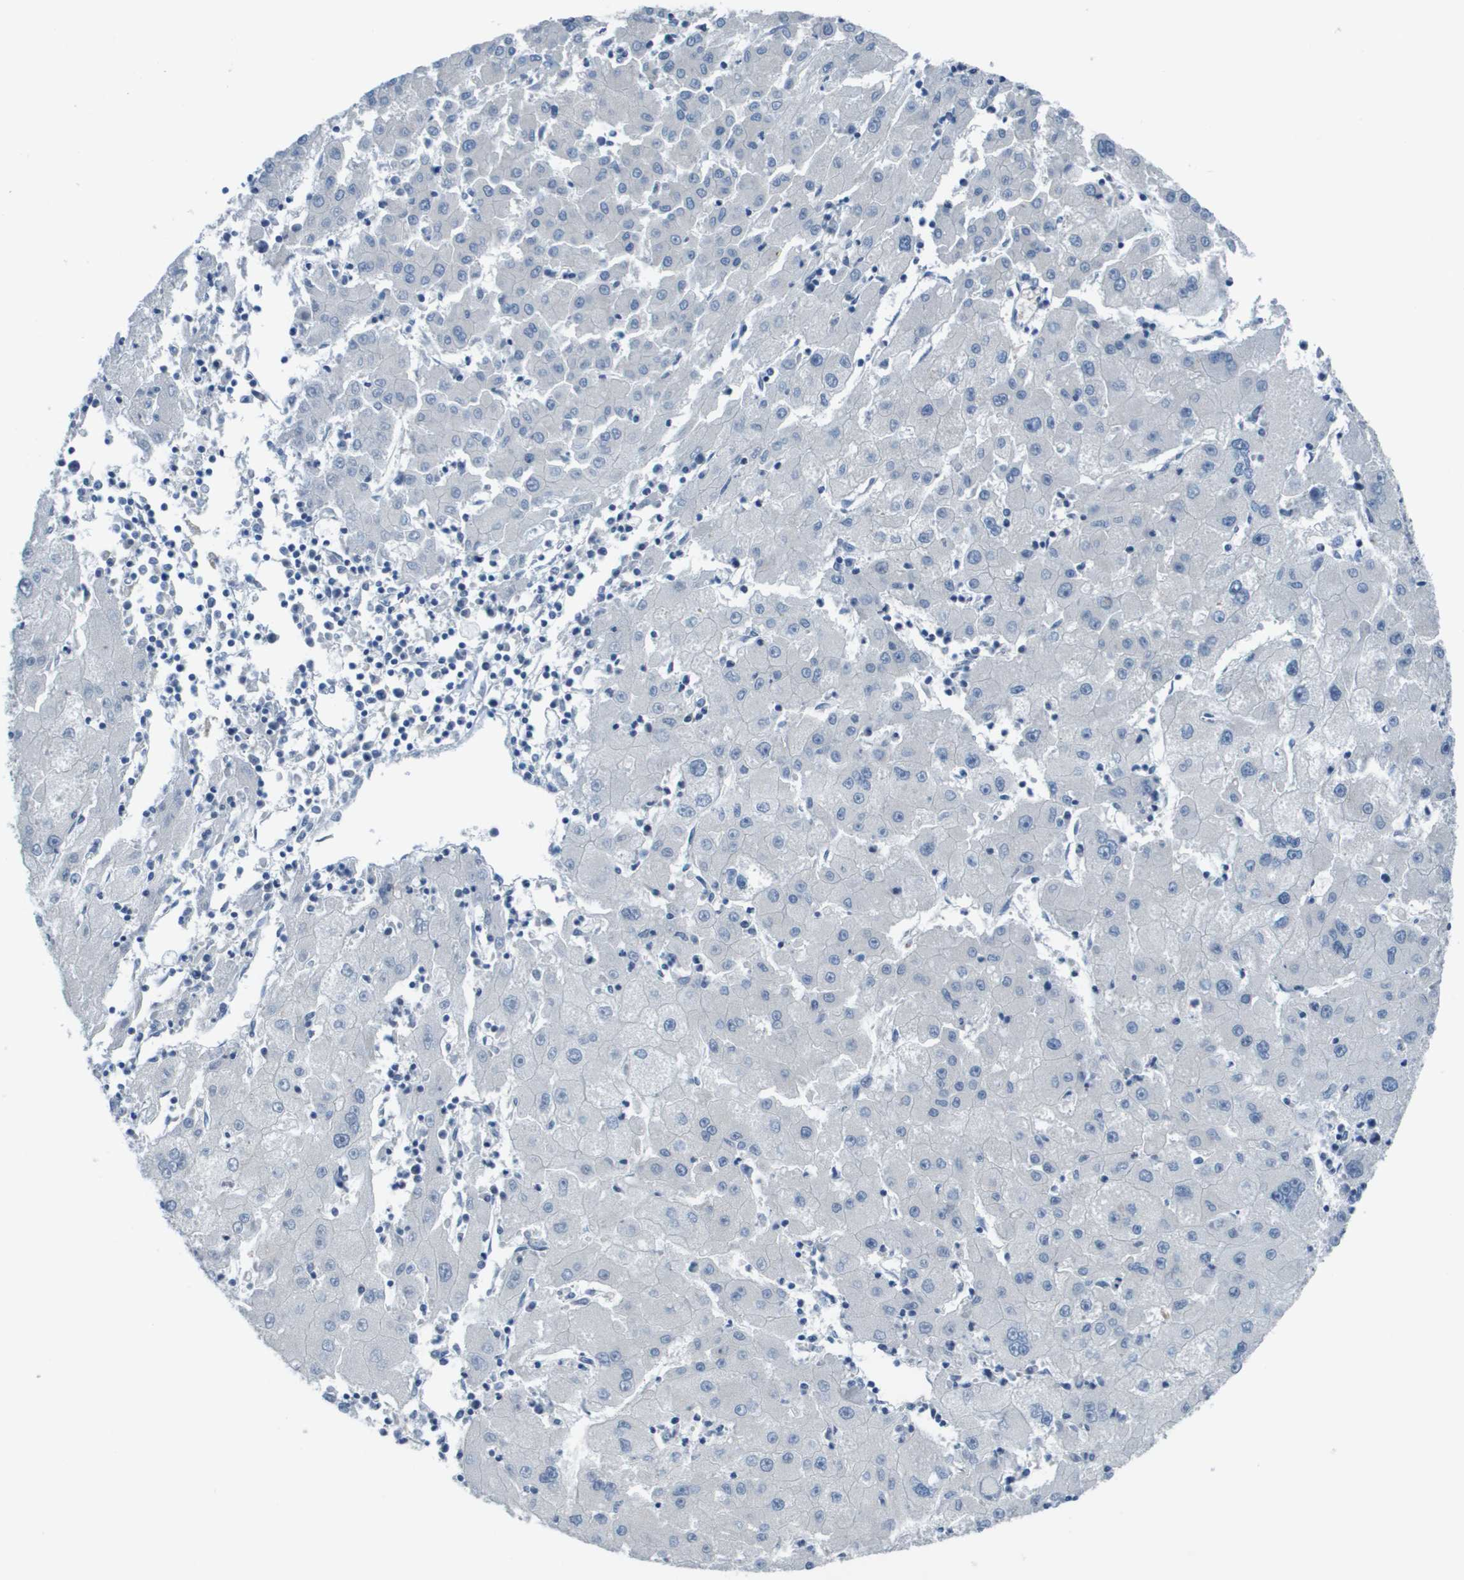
{"staining": {"intensity": "negative", "quantity": "none", "location": "none"}, "tissue": "liver cancer", "cell_type": "Tumor cells", "image_type": "cancer", "snomed": [{"axis": "morphology", "description": "Carcinoma, Hepatocellular, NOS"}, {"axis": "topography", "description": "Liver"}], "caption": "The immunohistochemistry (IHC) histopathology image has no significant positivity in tumor cells of liver hepatocellular carcinoma tissue.", "gene": "NCS1", "patient": {"sex": "male", "age": 72}}